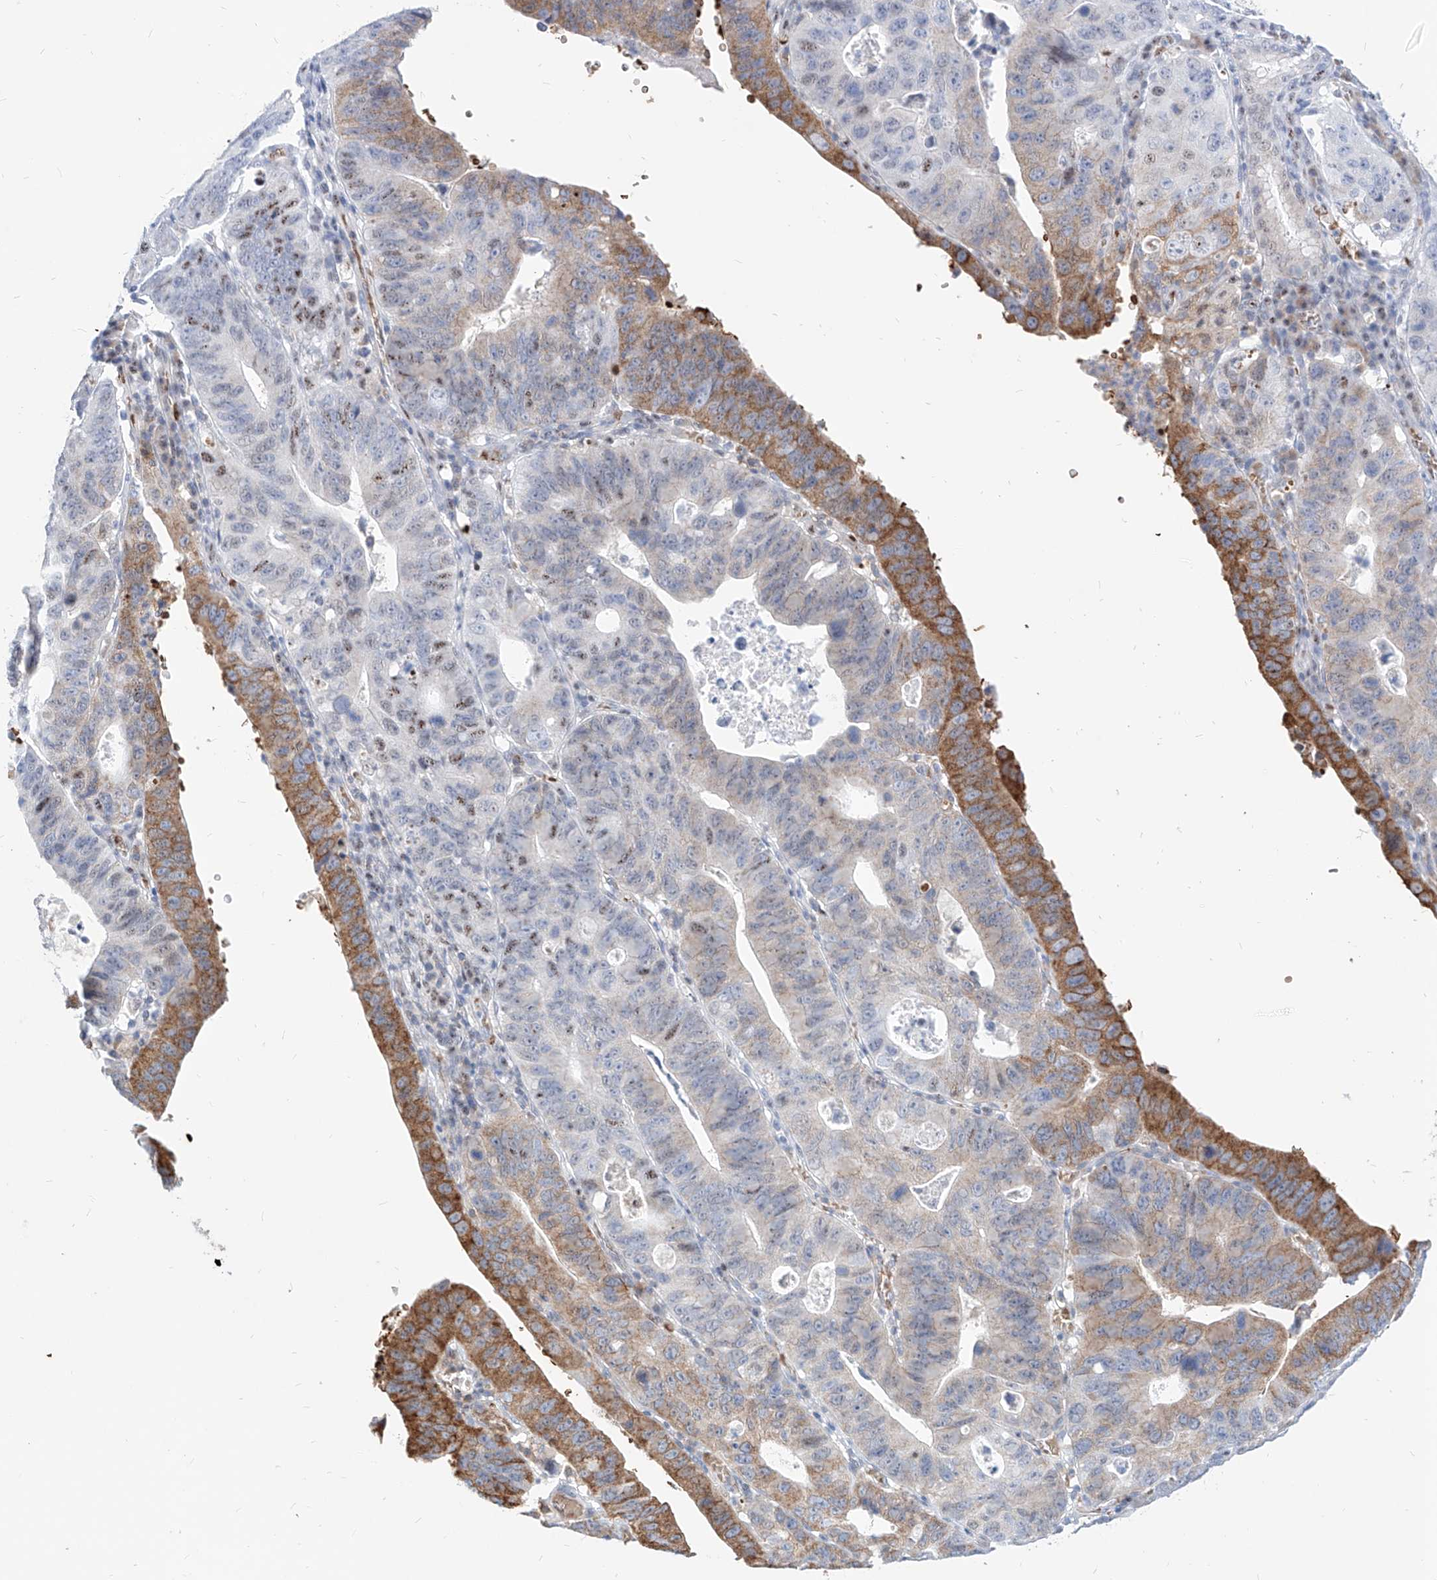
{"staining": {"intensity": "moderate", "quantity": "<25%", "location": "cytoplasmic/membranous,nuclear"}, "tissue": "stomach cancer", "cell_type": "Tumor cells", "image_type": "cancer", "snomed": [{"axis": "morphology", "description": "Adenocarcinoma, NOS"}, {"axis": "topography", "description": "Stomach"}], "caption": "Stomach adenocarcinoma was stained to show a protein in brown. There is low levels of moderate cytoplasmic/membranous and nuclear expression in about <25% of tumor cells.", "gene": "ZFP42", "patient": {"sex": "male", "age": 59}}